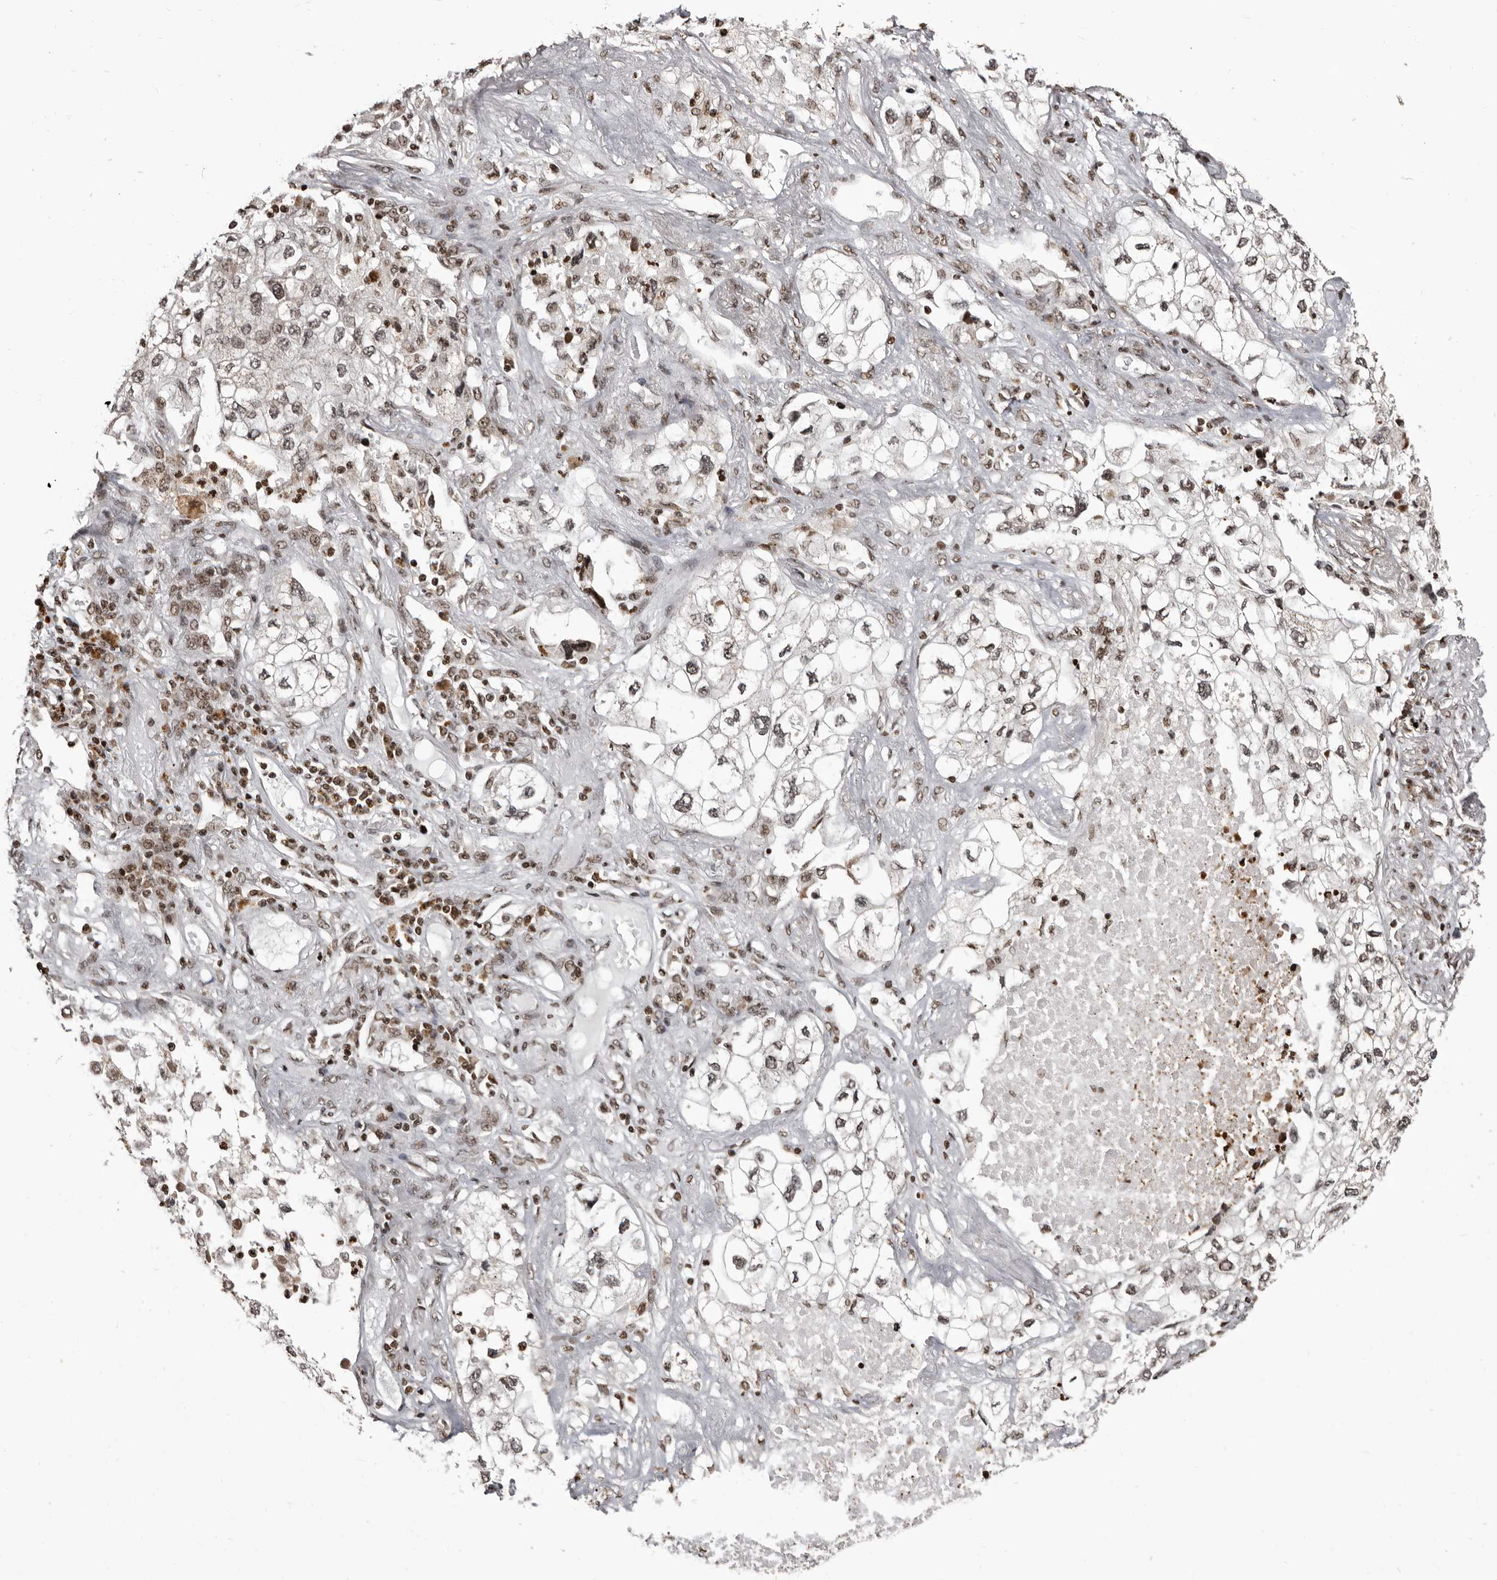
{"staining": {"intensity": "weak", "quantity": "25%-75%", "location": "nuclear"}, "tissue": "lung cancer", "cell_type": "Tumor cells", "image_type": "cancer", "snomed": [{"axis": "morphology", "description": "Adenocarcinoma, NOS"}, {"axis": "topography", "description": "Lung"}], "caption": "Lung cancer stained with DAB immunohistochemistry (IHC) displays low levels of weak nuclear staining in about 25%-75% of tumor cells.", "gene": "THUMPD1", "patient": {"sex": "male", "age": 63}}